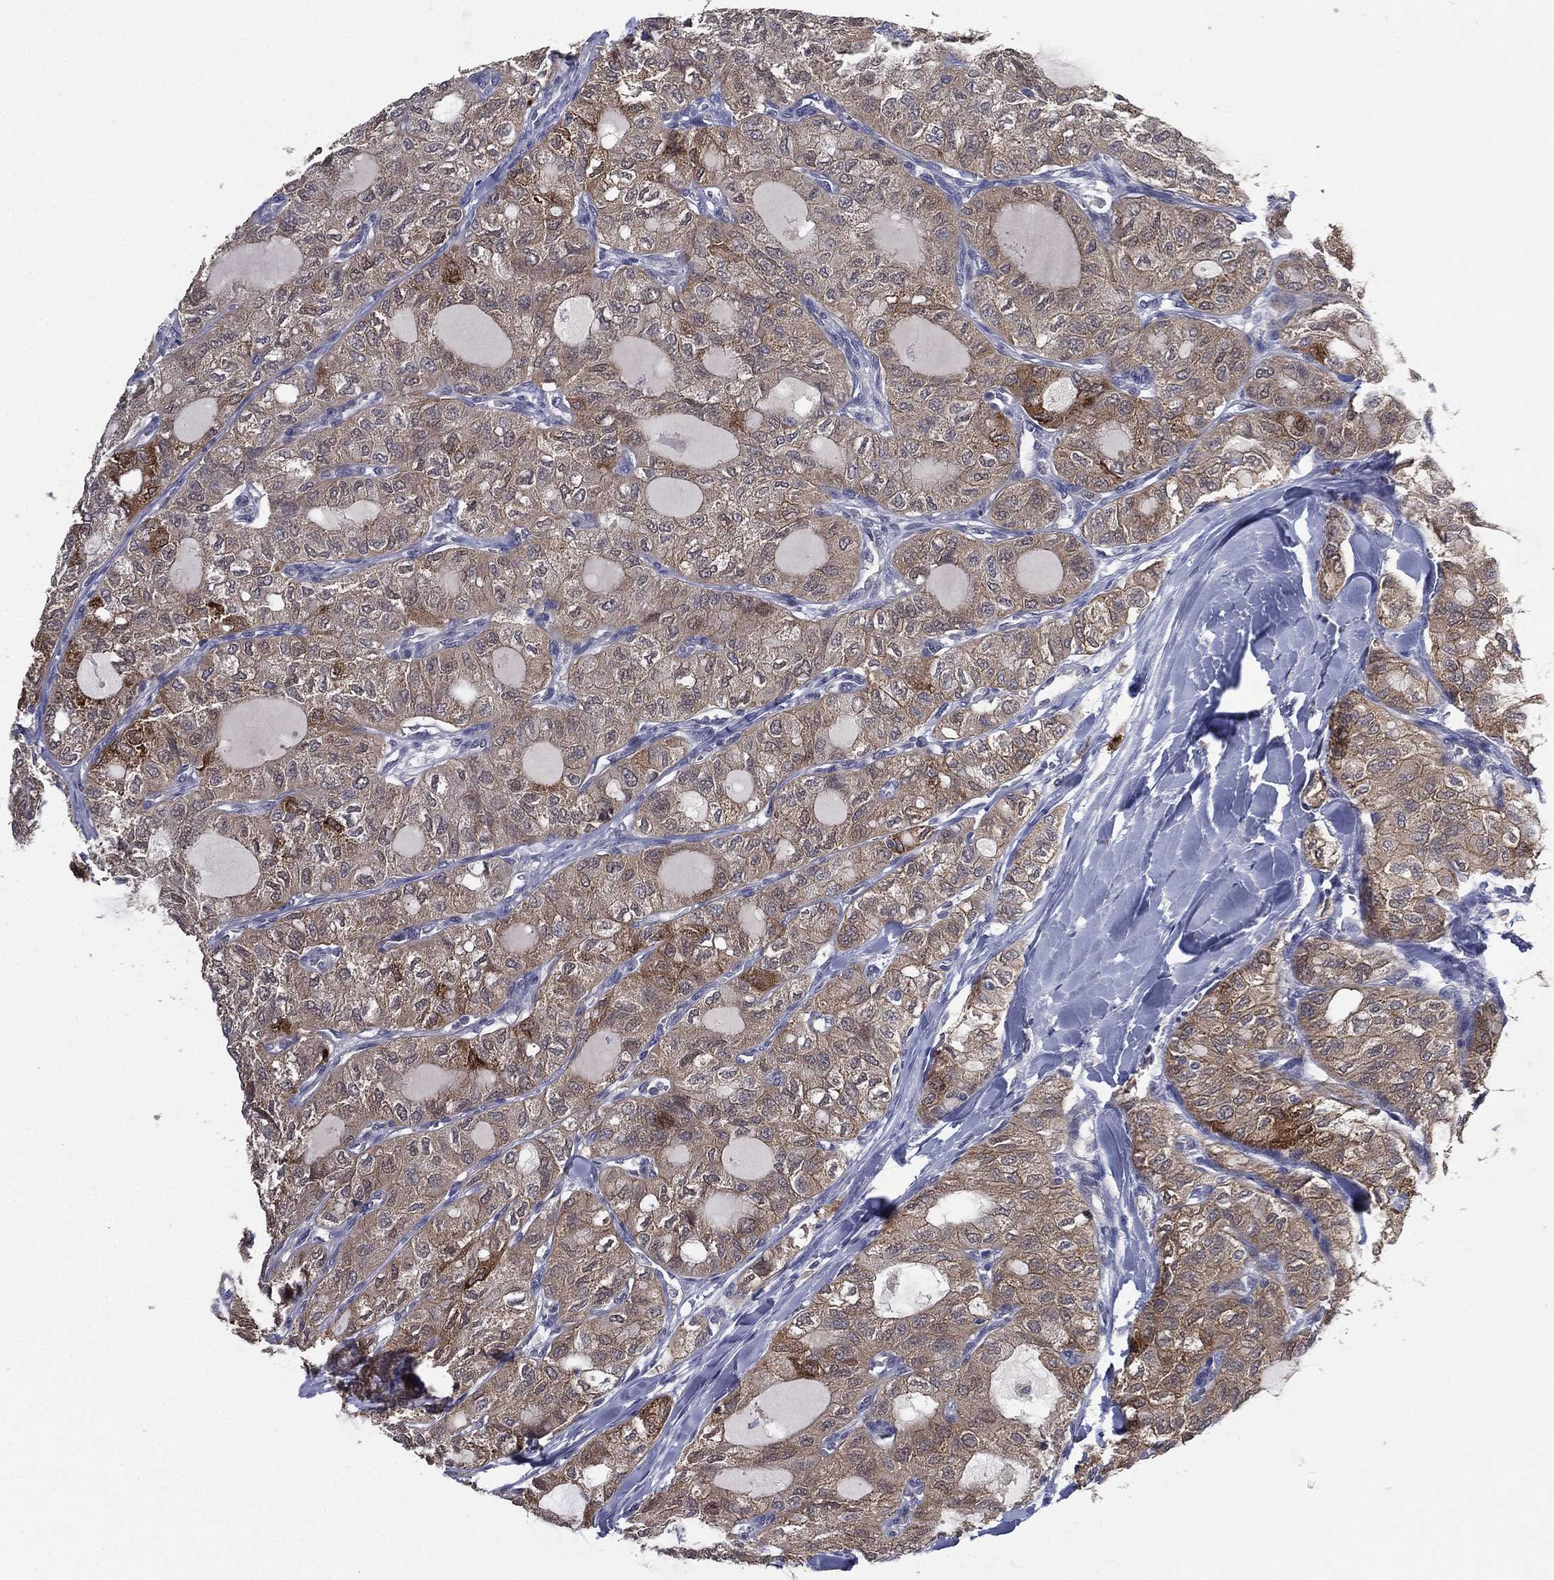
{"staining": {"intensity": "moderate", "quantity": ">75%", "location": "cytoplasmic/membranous"}, "tissue": "thyroid cancer", "cell_type": "Tumor cells", "image_type": "cancer", "snomed": [{"axis": "morphology", "description": "Follicular adenoma carcinoma, NOS"}, {"axis": "topography", "description": "Thyroid gland"}], "caption": "This histopathology image demonstrates thyroid cancer stained with immunohistochemistry to label a protein in brown. The cytoplasmic/membranous of tumor cells show moderate positivity for the protein. Nuclei are counter-stained blue.", "gene": "MPP7", "patient": {"sex": "male", "age": 75}}